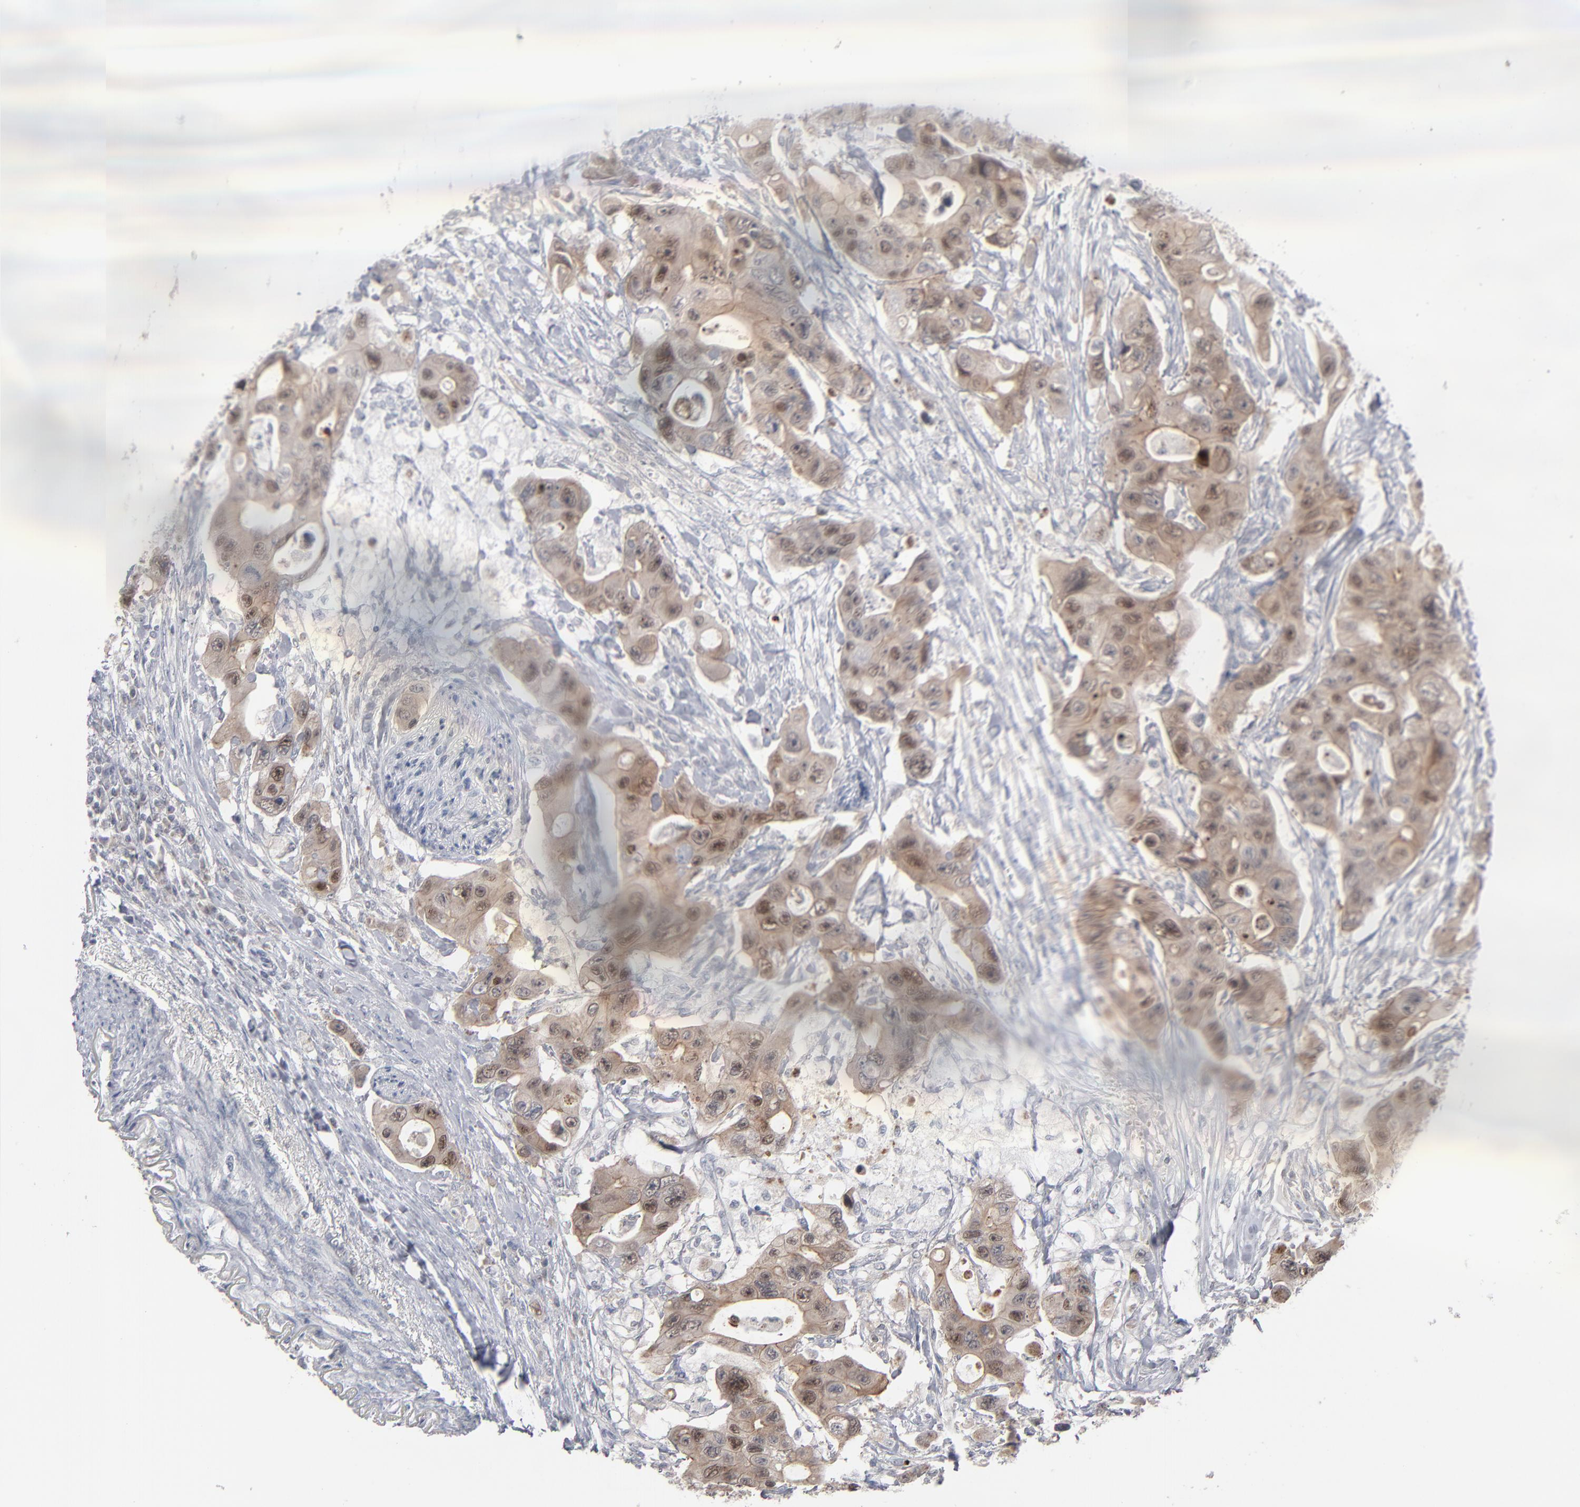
{"staining": {"intensity": "moderate", "quantity": ">75%", "location": "cytoplasmic/membranous,nuclear"}, "tissue": "colorectal cancer", "cell_type": "Tumor cells", "image_type": "cancer", "snomed": [{"axis": "morphology", "description": "Adenocarcinoma, NOS"}, {"axis": "topography", "description": "Colon"}], "caption": "About >75% of tumor cells in human colorectal cancer display moderate cytoplasmic/membranous and nuclear protein expression as visualized by brown immunohistochemical staining.", "gene": "POF1B", "patient": {"sex": "female", "age": 46}}